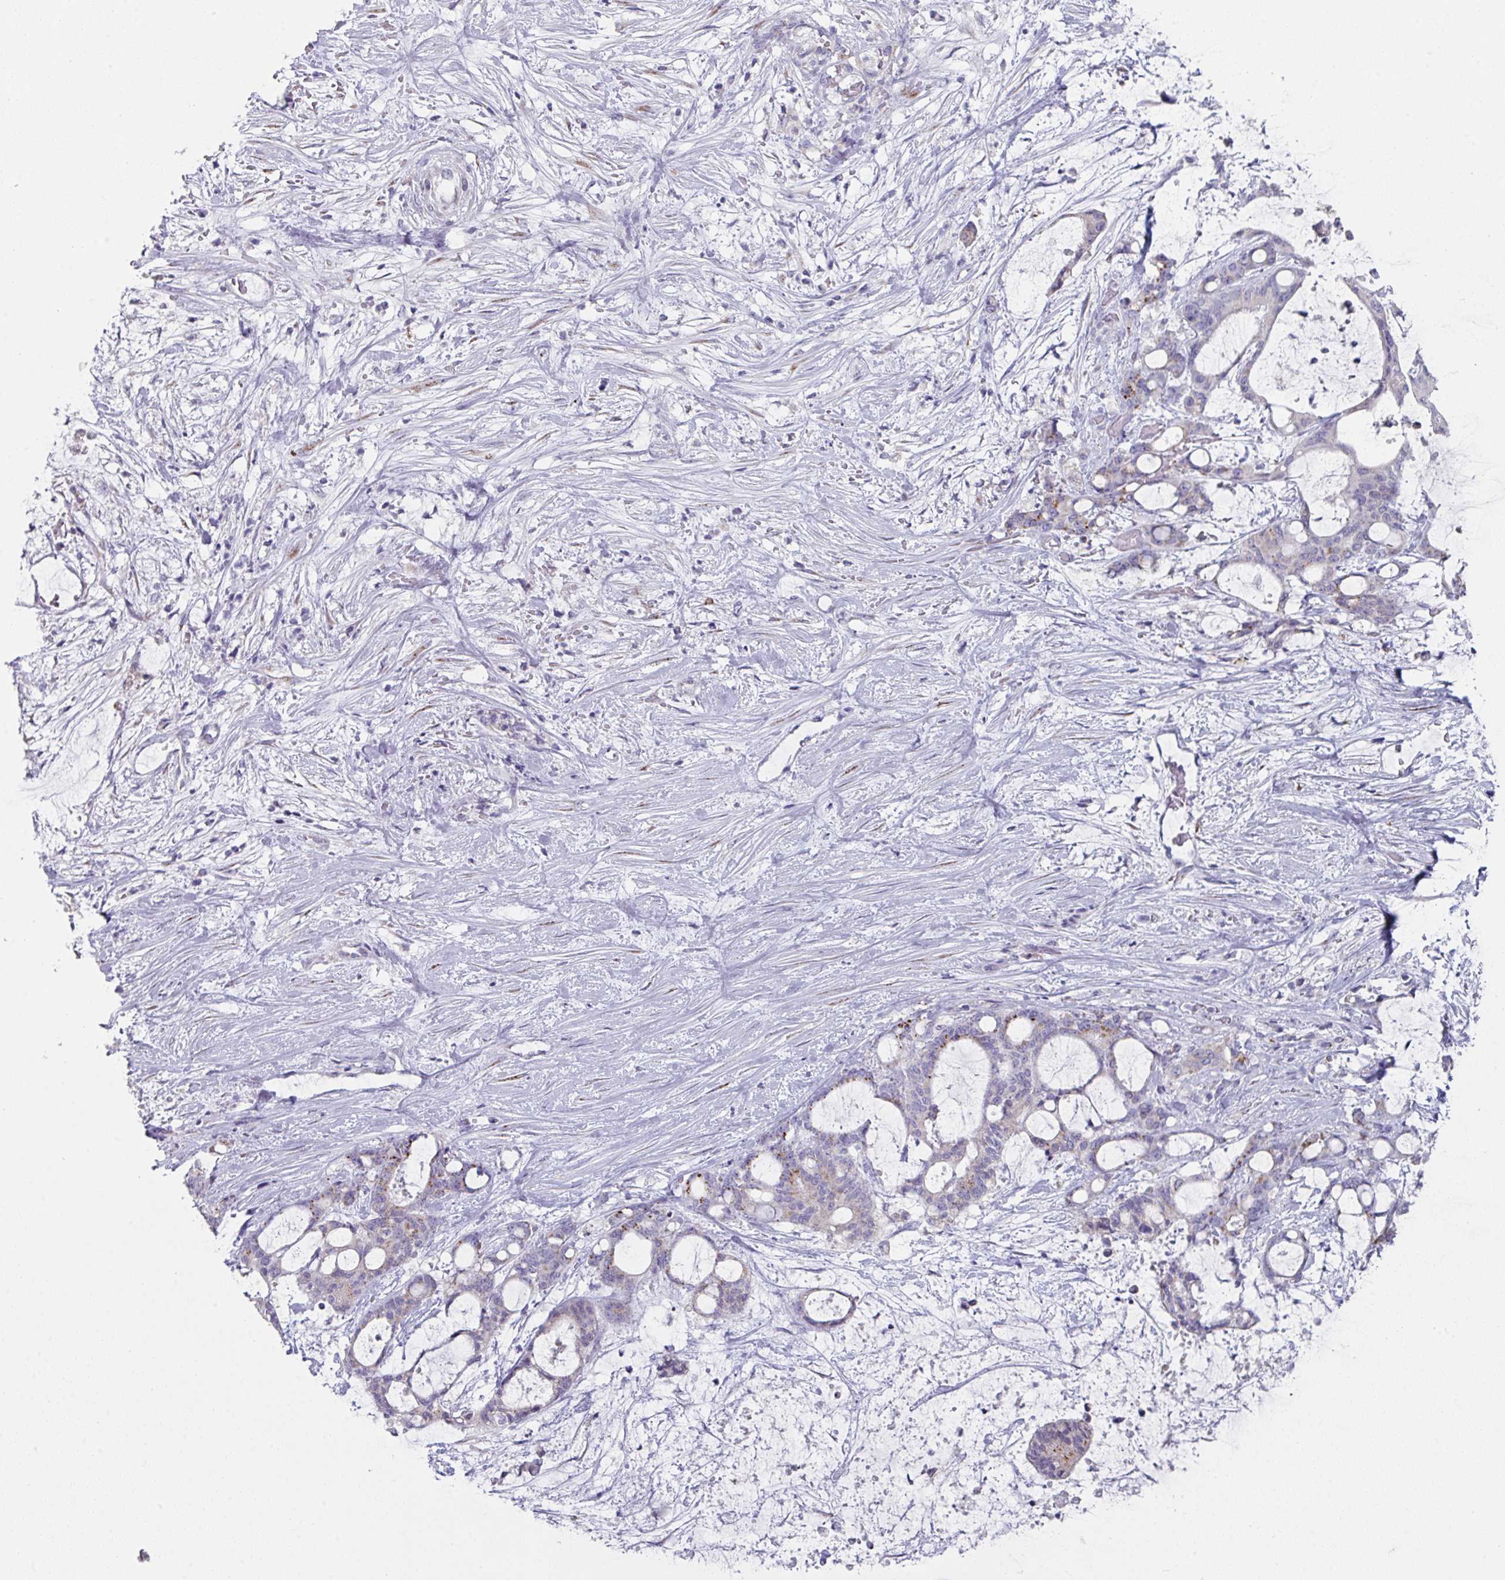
{"staining": {"intensity": "moderate", "quantity": "<25%", "location": "cytoplasmic/membranous"}, "tissue": "liver cancer", "cell_type": "Tumor cells", "image_type": "cancer", "snomed": [{"axis": "morphology", "description": "Normal tissue, NOS"}, {"axis": "morphology", "description": "Cholangiocarcinoma"}, {"axis": "topography", "description": "Liver"}, {"axis": "topography", "description": "Peripheral nerve tissue"}], "caption": "Brown immunohistochemical staining in liver cancer (cholangiocarcinoma) displays moderate cytoplasmic/membranous staining in approximately <25% of tumor cells.", "gene": "VKORC1L1", "patient": {"sex": "female", "age": 73}}